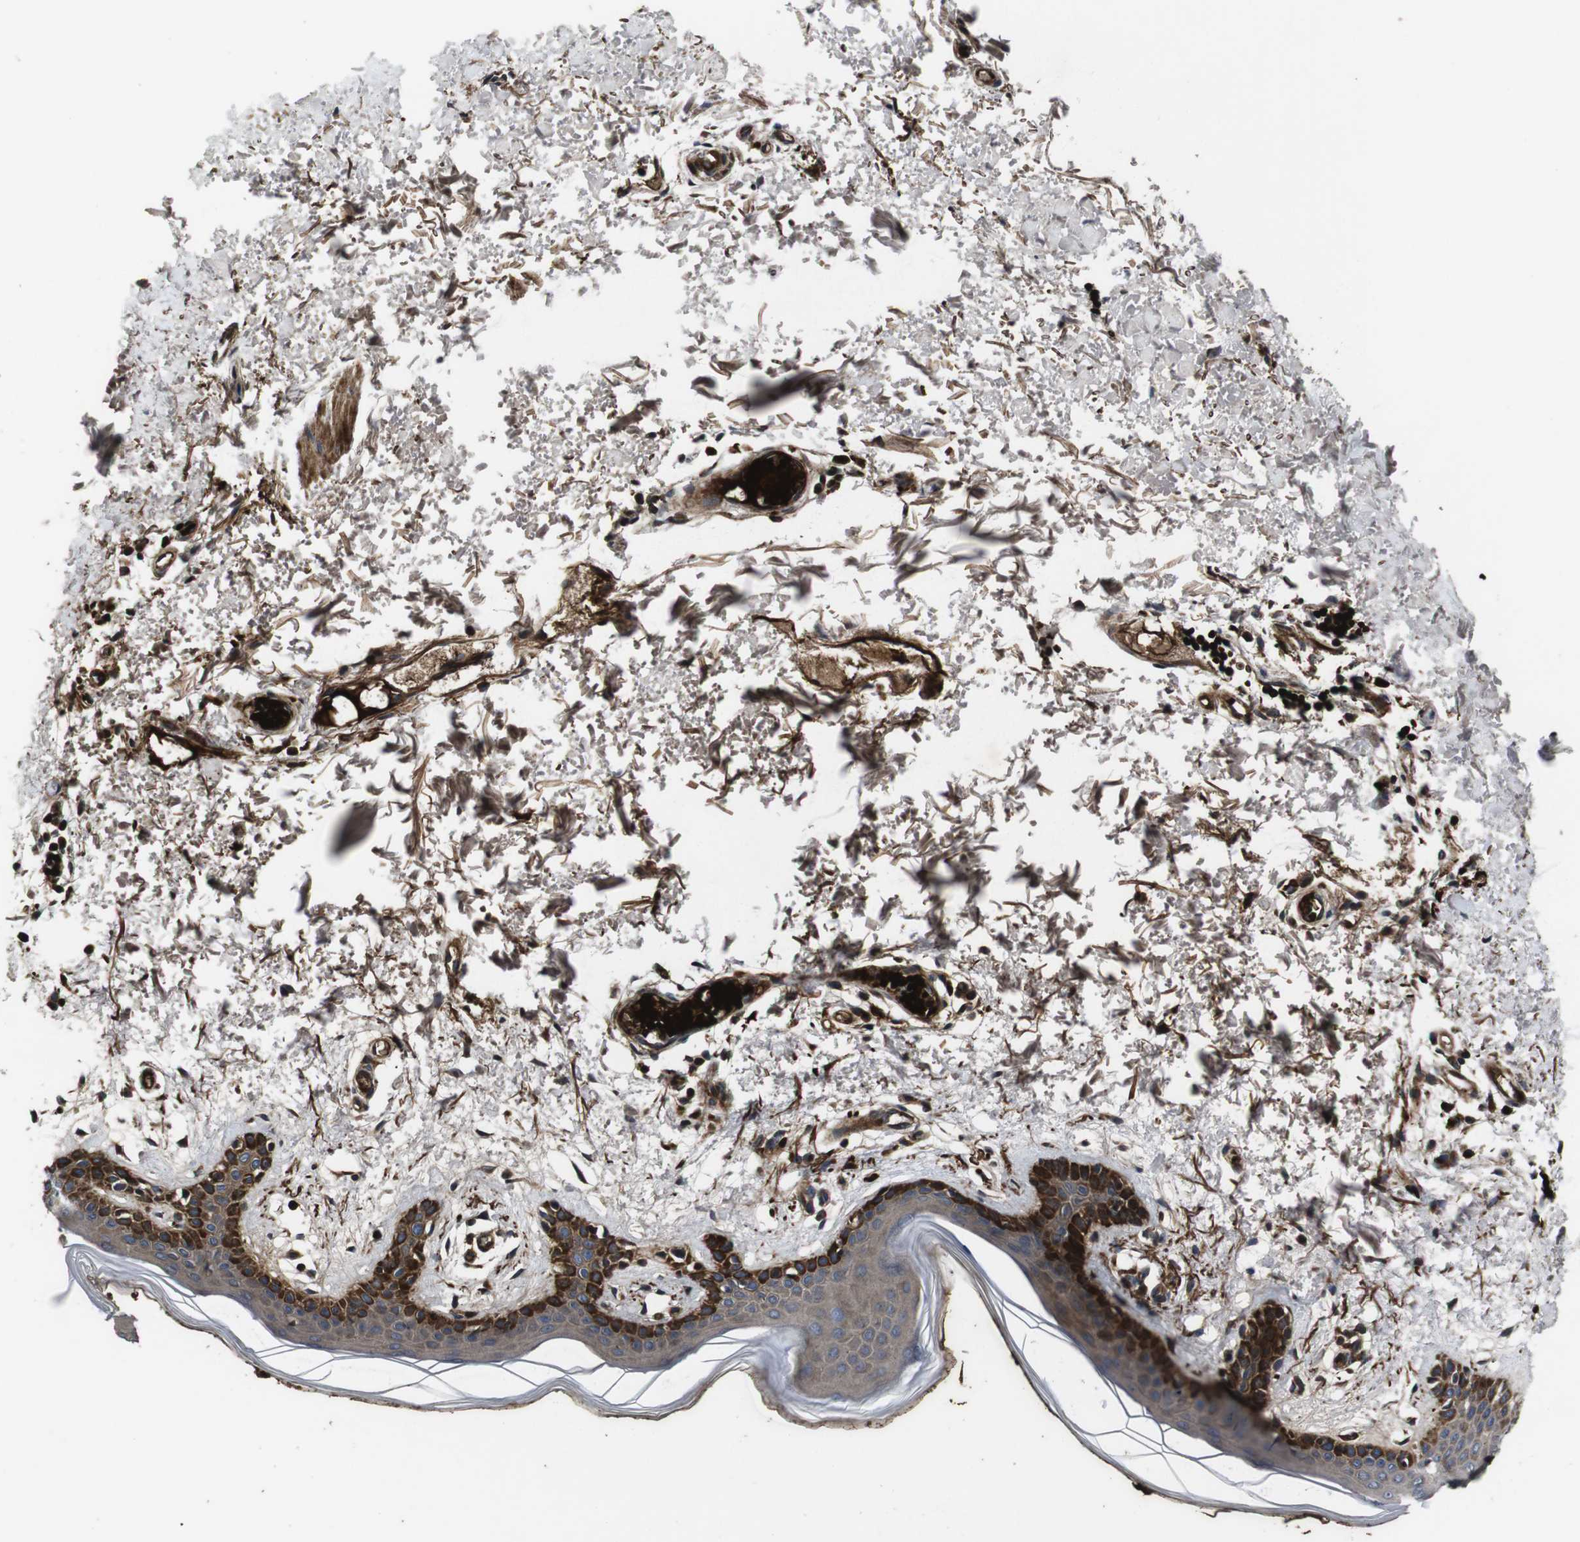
{"staining": {"intensity": "strong", "quantity": ">75%", "location": "cytoplasmic/membranous"}, "tissue": "skin", "cell_type": "Fibroblasts", "image_type": "normal", "snomed": [{"axis": "morphology", "description": "Normal tissue, NOS"}, {"axis": "topography", "description": "Skin"}], "caption": "Immunohistochemistry (IHC) image of unremarkable skin: skin stained using IHC displays high levels of strong protein expression localized specifically in the cytoplasmic/membranous of fibroblasts, appearing as a cytoplasmic/membranous brown color.", "gene": "SMYD3", "patient": {"sex": "male", "age": 53}}